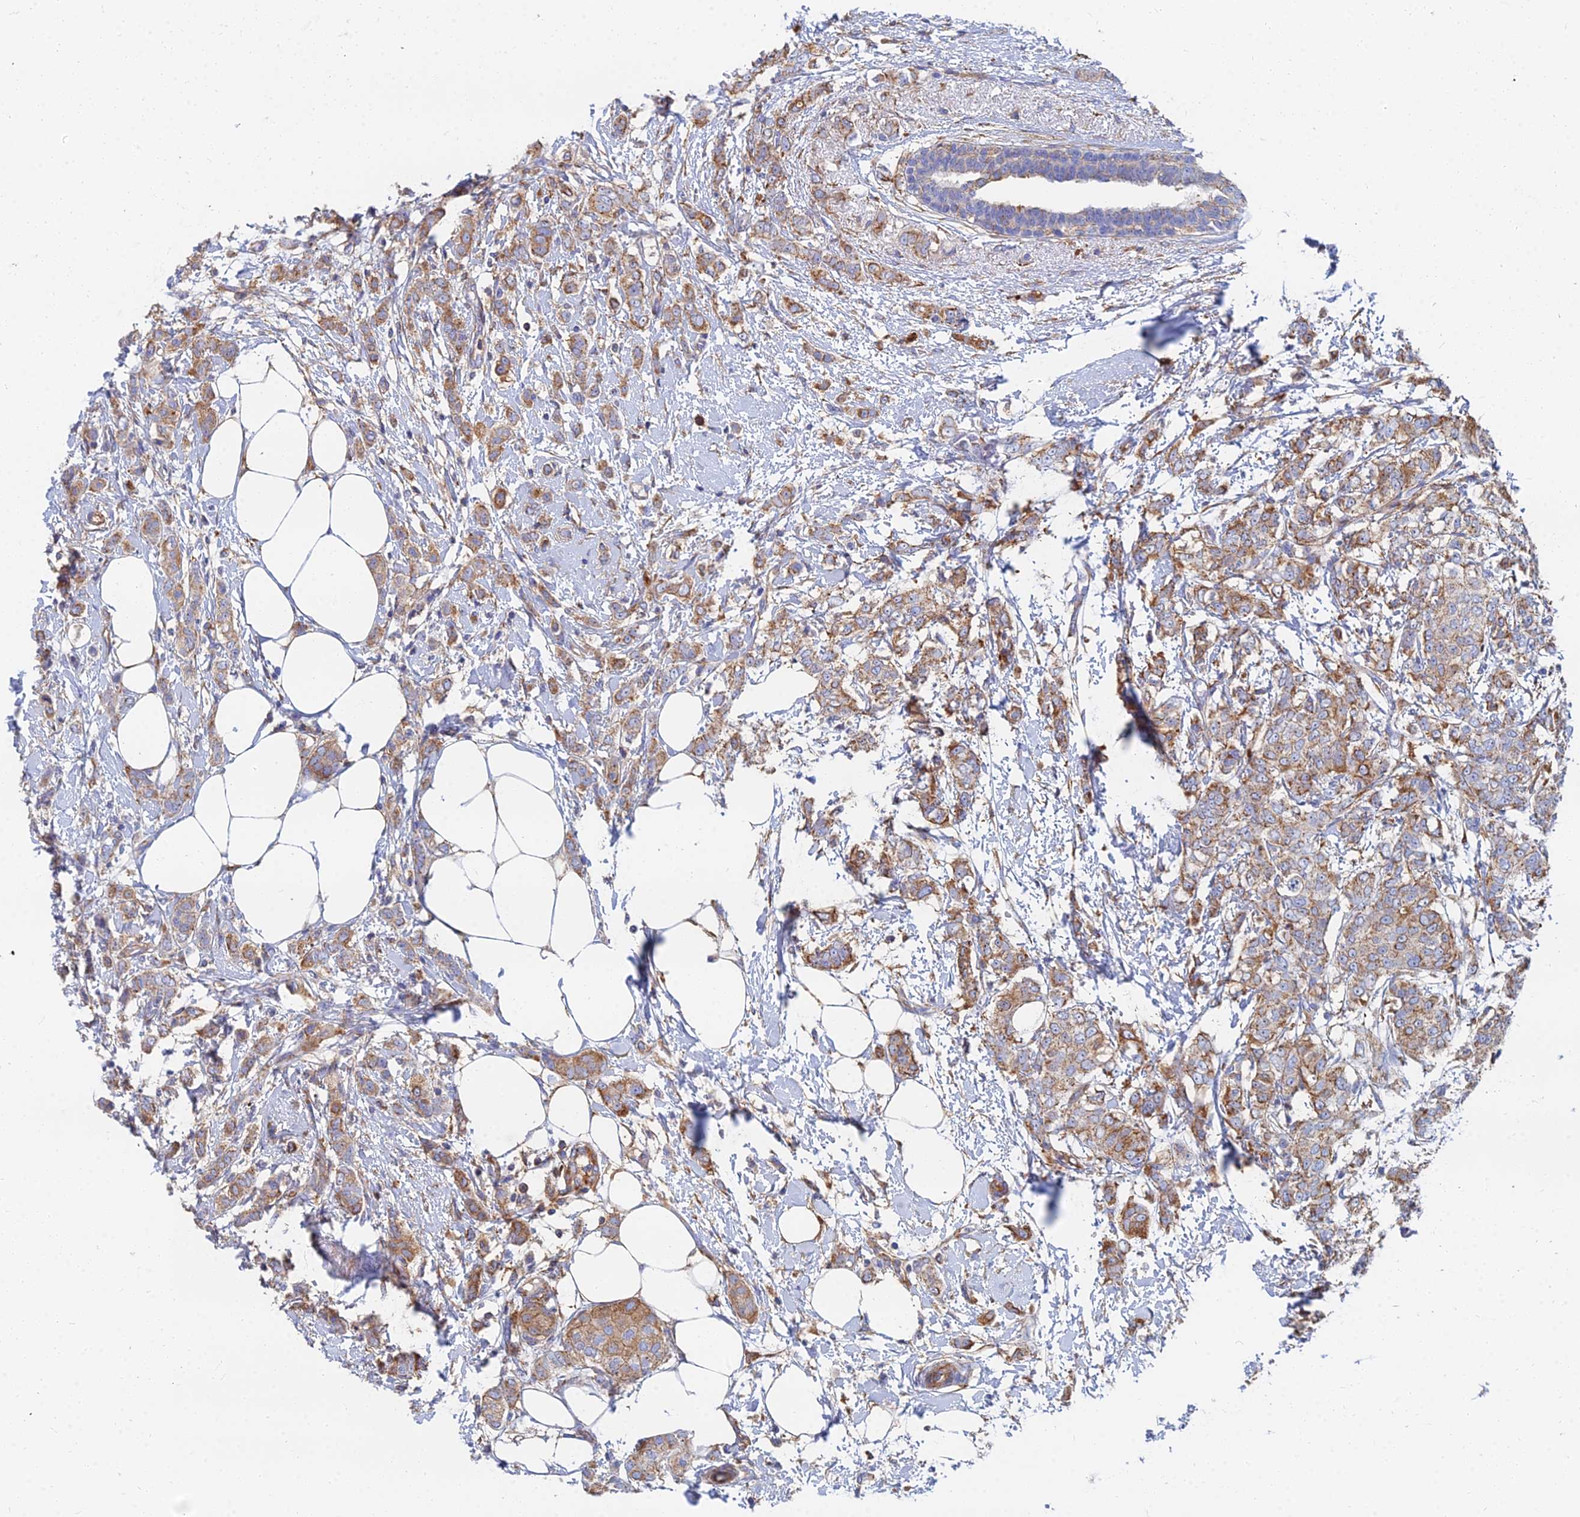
{"staining": {"intensity": "moderate", "quantity": ">75%", "location": "cytoplasmic/membranous"}, "tissue": "breast cancer", "cell_type": "Tumor cells", "image_type": "cancer", "snomed": [{"axis": "morphology", "description": "Duct carcinoma"}, {"axis": "topography", "description": "Breast"}], "caption": "Brown immunohistochemical staining in human breast cancer (invasive ductal carcinoma) displays moderate cytoplasmic/membranous expression in approximately >75% of tumor cells.", "gene": "GPR42", "patient": {"sex": "female", "age": 72}}